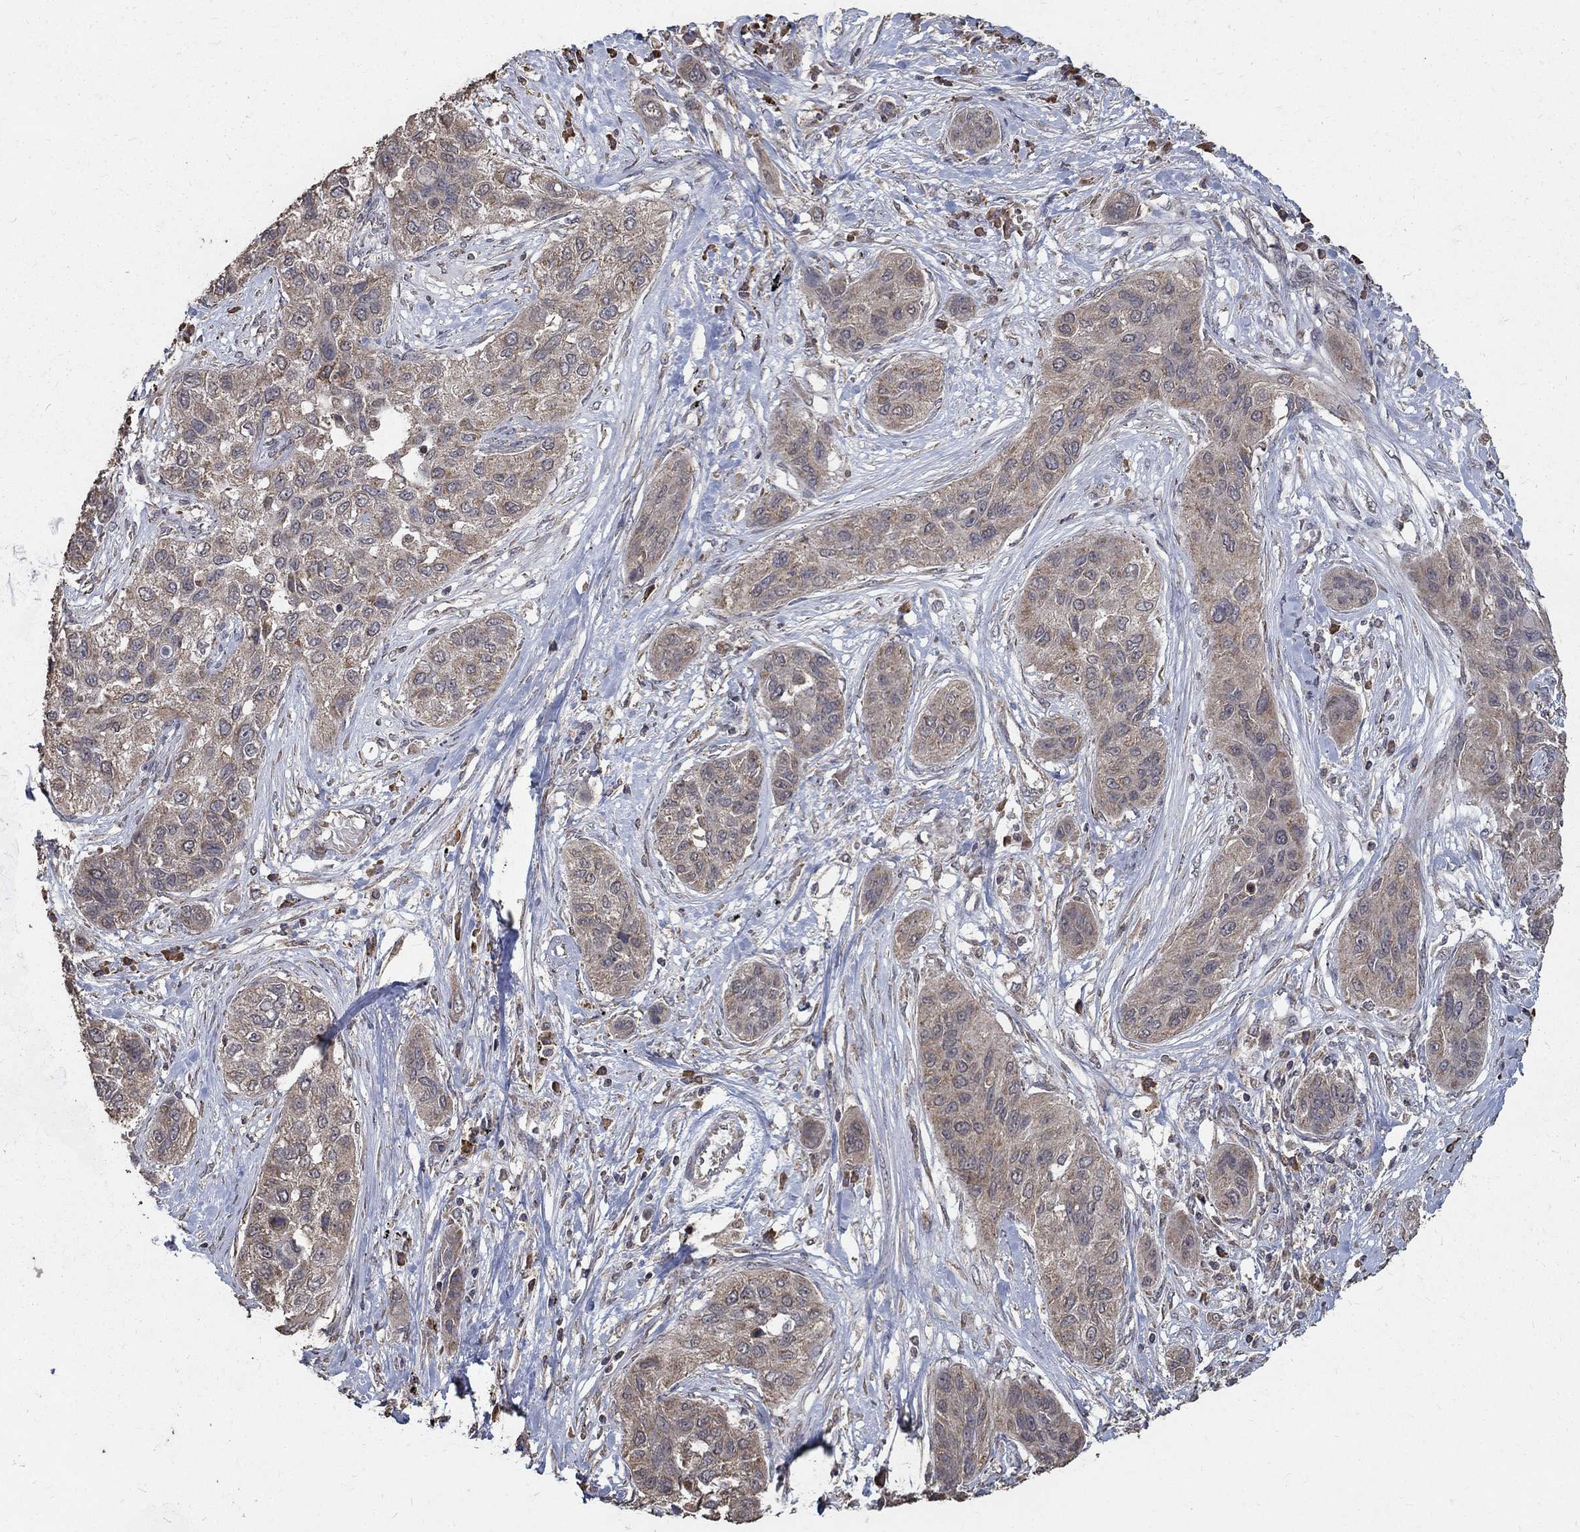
{"staining": {"intensity": "weak", "quantity": "<25%", "location": "cytoplasmic/membranous"}, "tissue": "lung cancer", "cell_type": "Tumor cells", "image_type": "cancer", "snomed": [{"axis": "morphology", "description": "Squamous cell carcinoma, NOS"}, {"axis": "topography", "description": "Lung"}], "caption": "Lung cancer was stained to show a protein in brown. There is no significant positivity in tumor cells.", "gene": "C17orf75", "patient": {"sex": "female", "age": 70}}